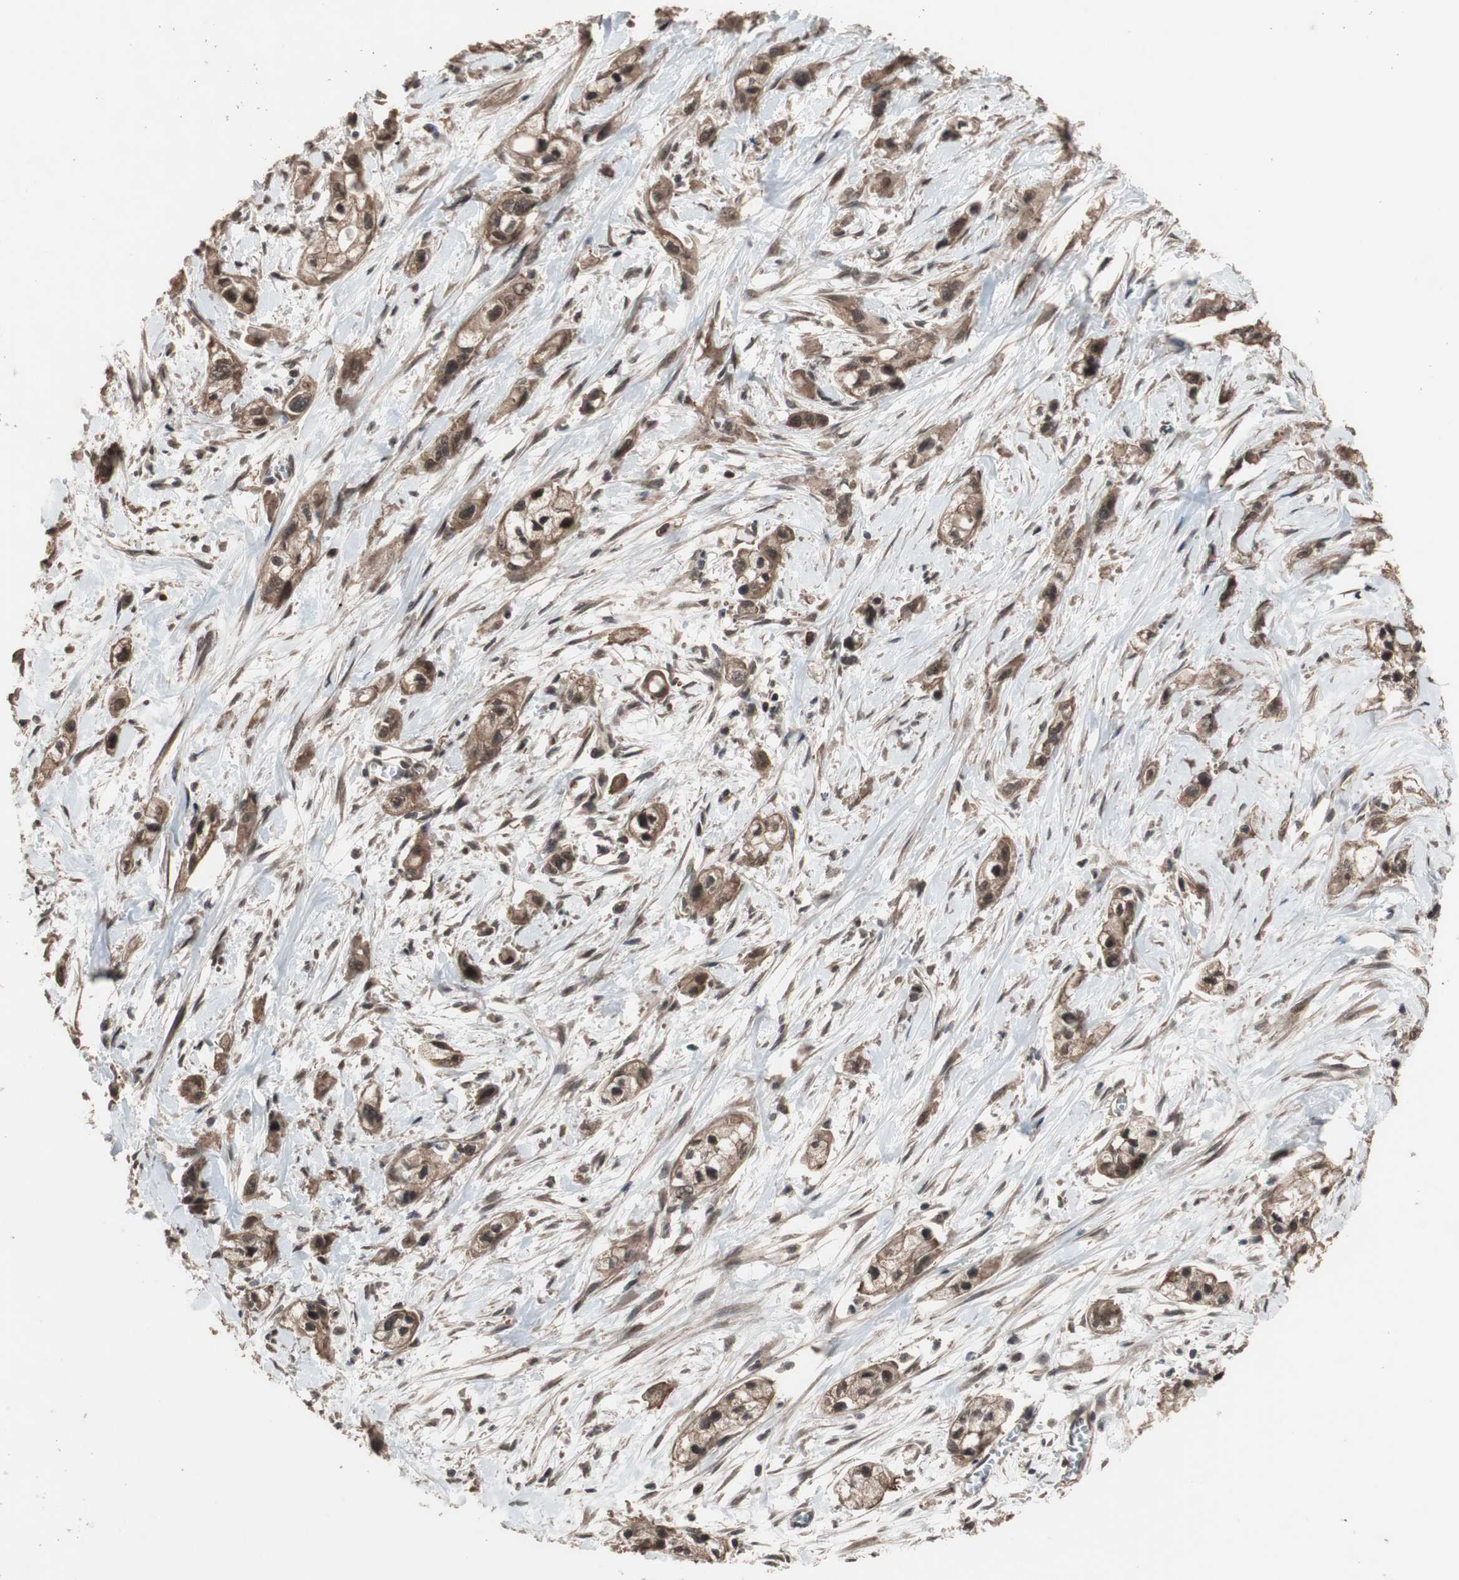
{"staining": {"intensity": "moderate", "quantity": ">75%", "location": "cytoplasmic/membranous"}, "tissue": "pancreatic cancer", "cell_type": "Tumor cells", "image_type": "cancer", "snomed": [{"axis": "morphology", "description": "Adenocarcinoma, NOS"}, {"axis": "topography", "description": "Pancreas"}], "caption": "Immunohistochemistry photomicrograph of neoplastic tissue: human adenocarcinoma (pancreatic) stained using immunohistochemistry (IHC) reveals medium levels of moderate protein expression localized specifically in the cytoplasmic/membranous of tumor cells, appearing as a cytoplasmic/membranous brown color.", "gene": "KANSL1", "patient": {"sex": "male", "age": 74}}